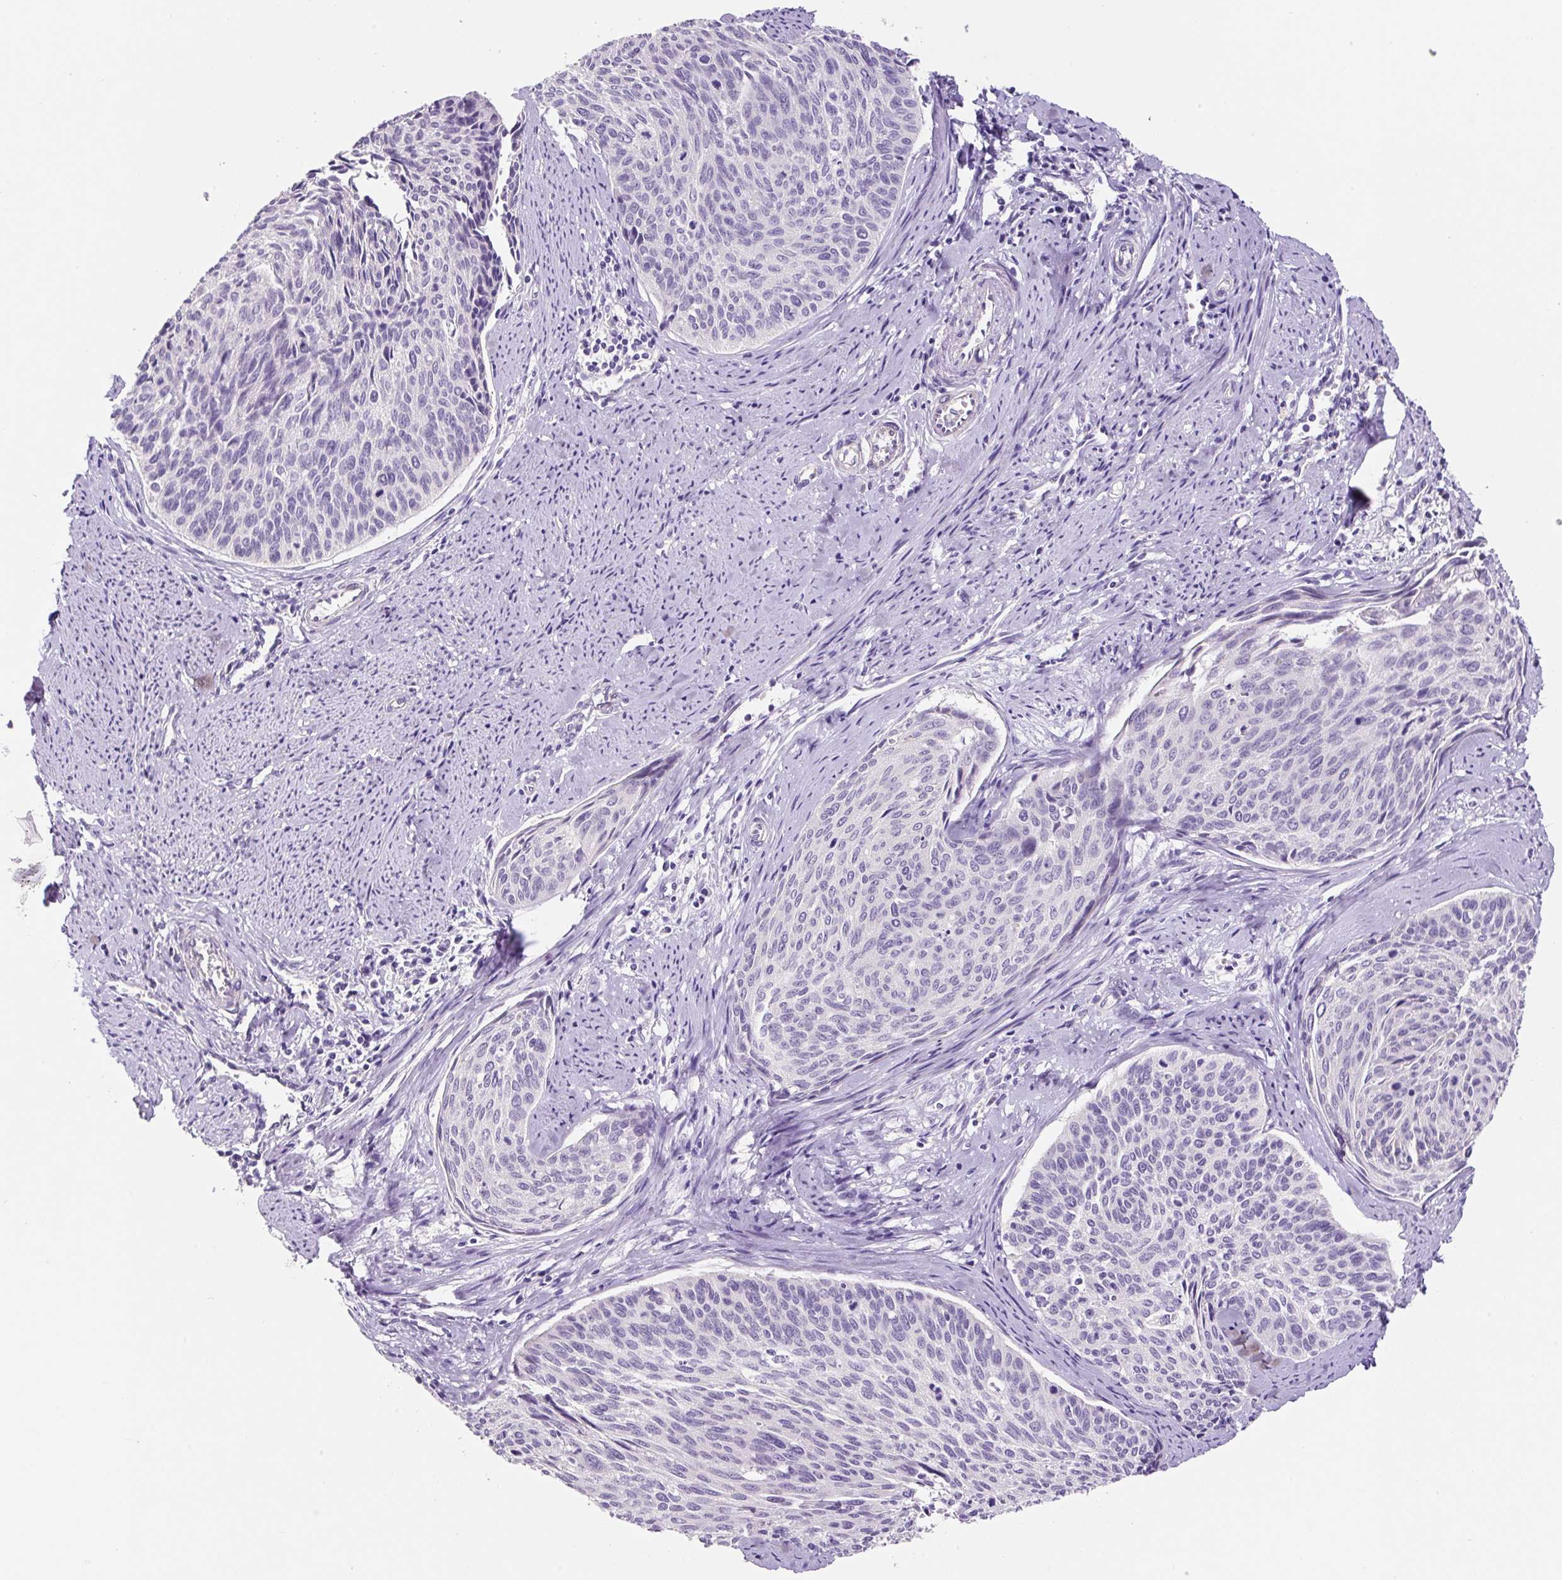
{"staining": {"intensity": "negative", "quantity": "none", "location": "none"}, "tissue": "cervical cancer", "cell_type": "Tumor cells", "image_type": "cancer", "snomed": [{"axis": "morphology", "description": "Squamous cell carcinoma, NOS"}, {"axis": "topography", "description": "Cervix"}], "caption": "This is an immunohistochemistry (IHC) histopathology image of human squamous cell carcinoma (cervical). There is no staining in tumor cells.", "gene": "SYP", "patient": {"sex": "female", "age": 55}}